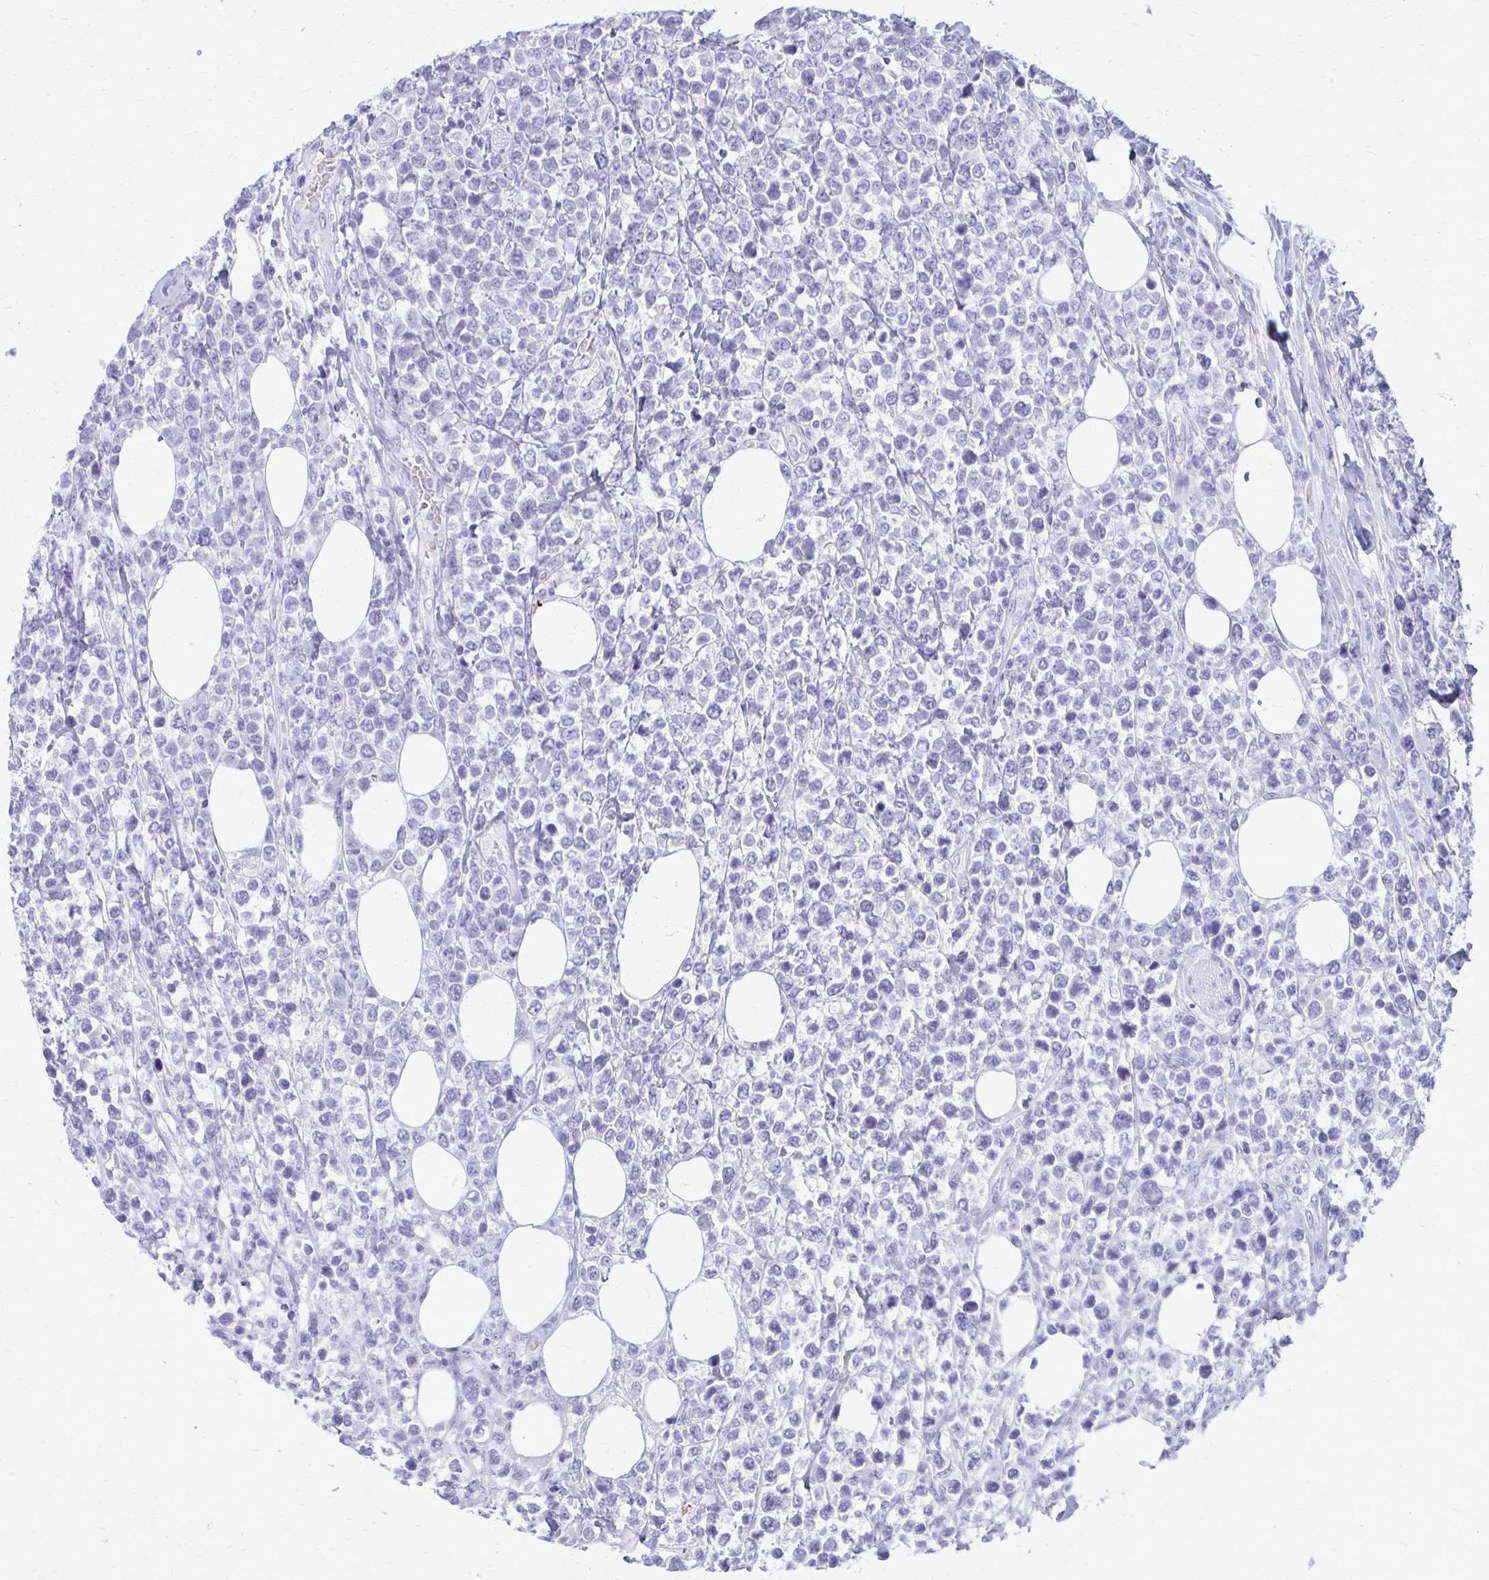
{"staining": {"intensity": "negative", "quantity": "none", "location": "none"}, "tissue": "lymphoma", "cell_type": "Tumor cells", "image_type": "cancer", "snomed": [{"axis": "morphology", "description": "Malignant lymphoma, non-Hodgkin's type, High grade"}, {"axis": "topography", "description": "Soft tissue"}], "caption": "Immunohistochemical staining of human lymphoma displays no significant positivity in tumor cells.", "gene": "ACSM2B", "patient": {"sex": "female", "age": 56}}